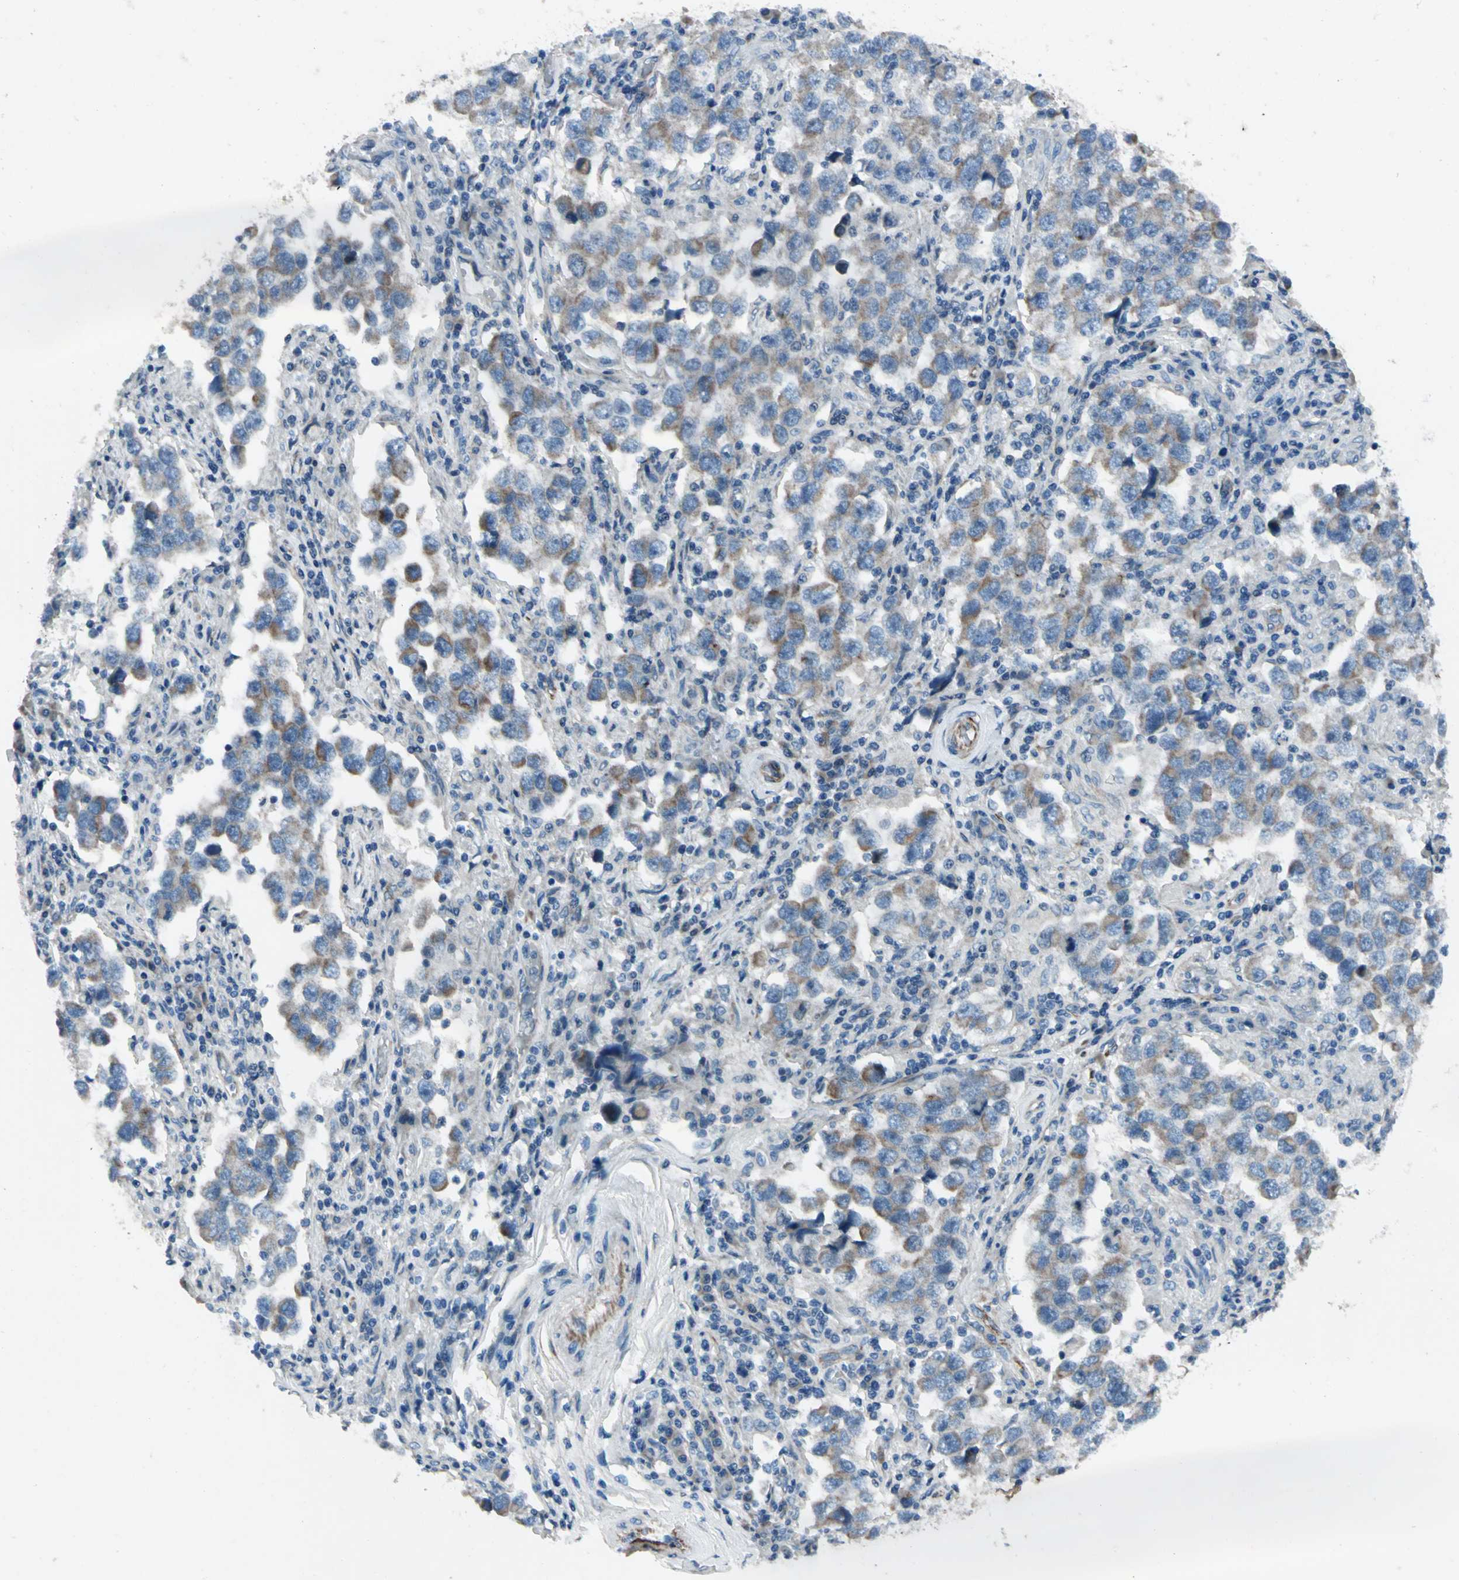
{"staining": {"intensity": "moderate", "quantity": ">75%", "location": "cytoplasmic/membranous"}, "tissue": "testis cancer", "cell_type": "Tumor cells", "image_type": "cancer", "snomed": [{"axis": "morphology", "description": "Carcinoma, Embryonal, NOS"}, {"axis": "topography", "description": "Testis"}], "caption": "Brown immunohistochemical staining in human embryonal carcinoma (testis) reveals moderate cytoplasmic/membranous expression in about >75% of tumor cells. (DAB (3,3'-diaminobenzidine) IHC, brown staining for protein, blue staining for nuclei).", "gene": "EXD2", "patient": {"sex": "male", "age": 21}}